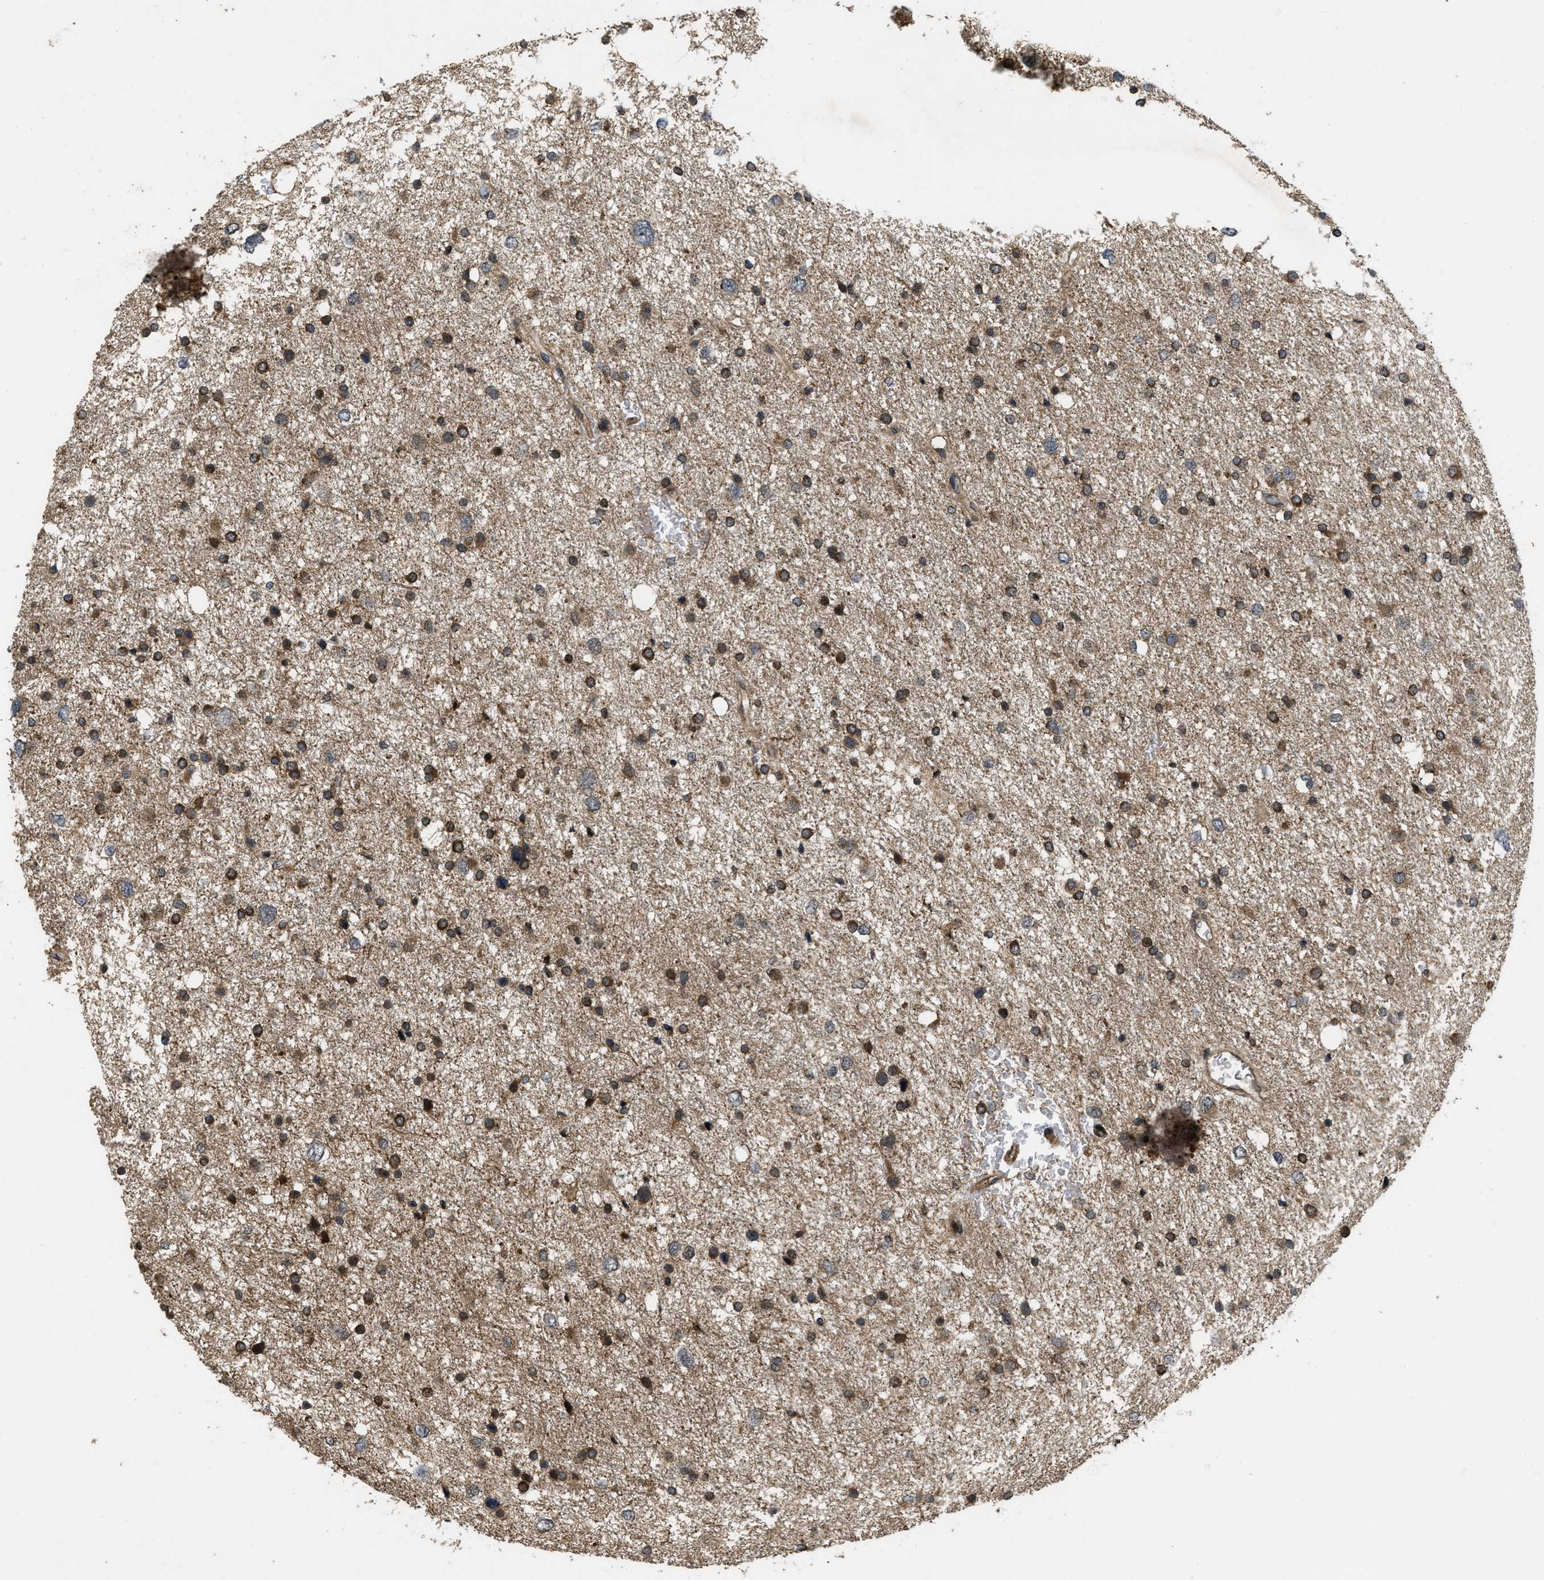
{"staining": {"intensity": "moderate", "quantity": ">75%", "location": "cytoplasmic/membranous"}, "tissue": "glioma", "cell_type": "Tumor cells", "image_type": "cancer", "snomed": [{"axis": "morphology", "description": "Glioma, malignant, Low grade"}, {"axis": "topography", "description": "Brain"}], "caption": "Tumor cells demonstrate medium levels of moderate cytoplasmic/membranous staining in about >75% of cells in malignant glioma (low-grade).", "gene": "SPTLC1", "patient": {"sex": "female", "age": 37}}